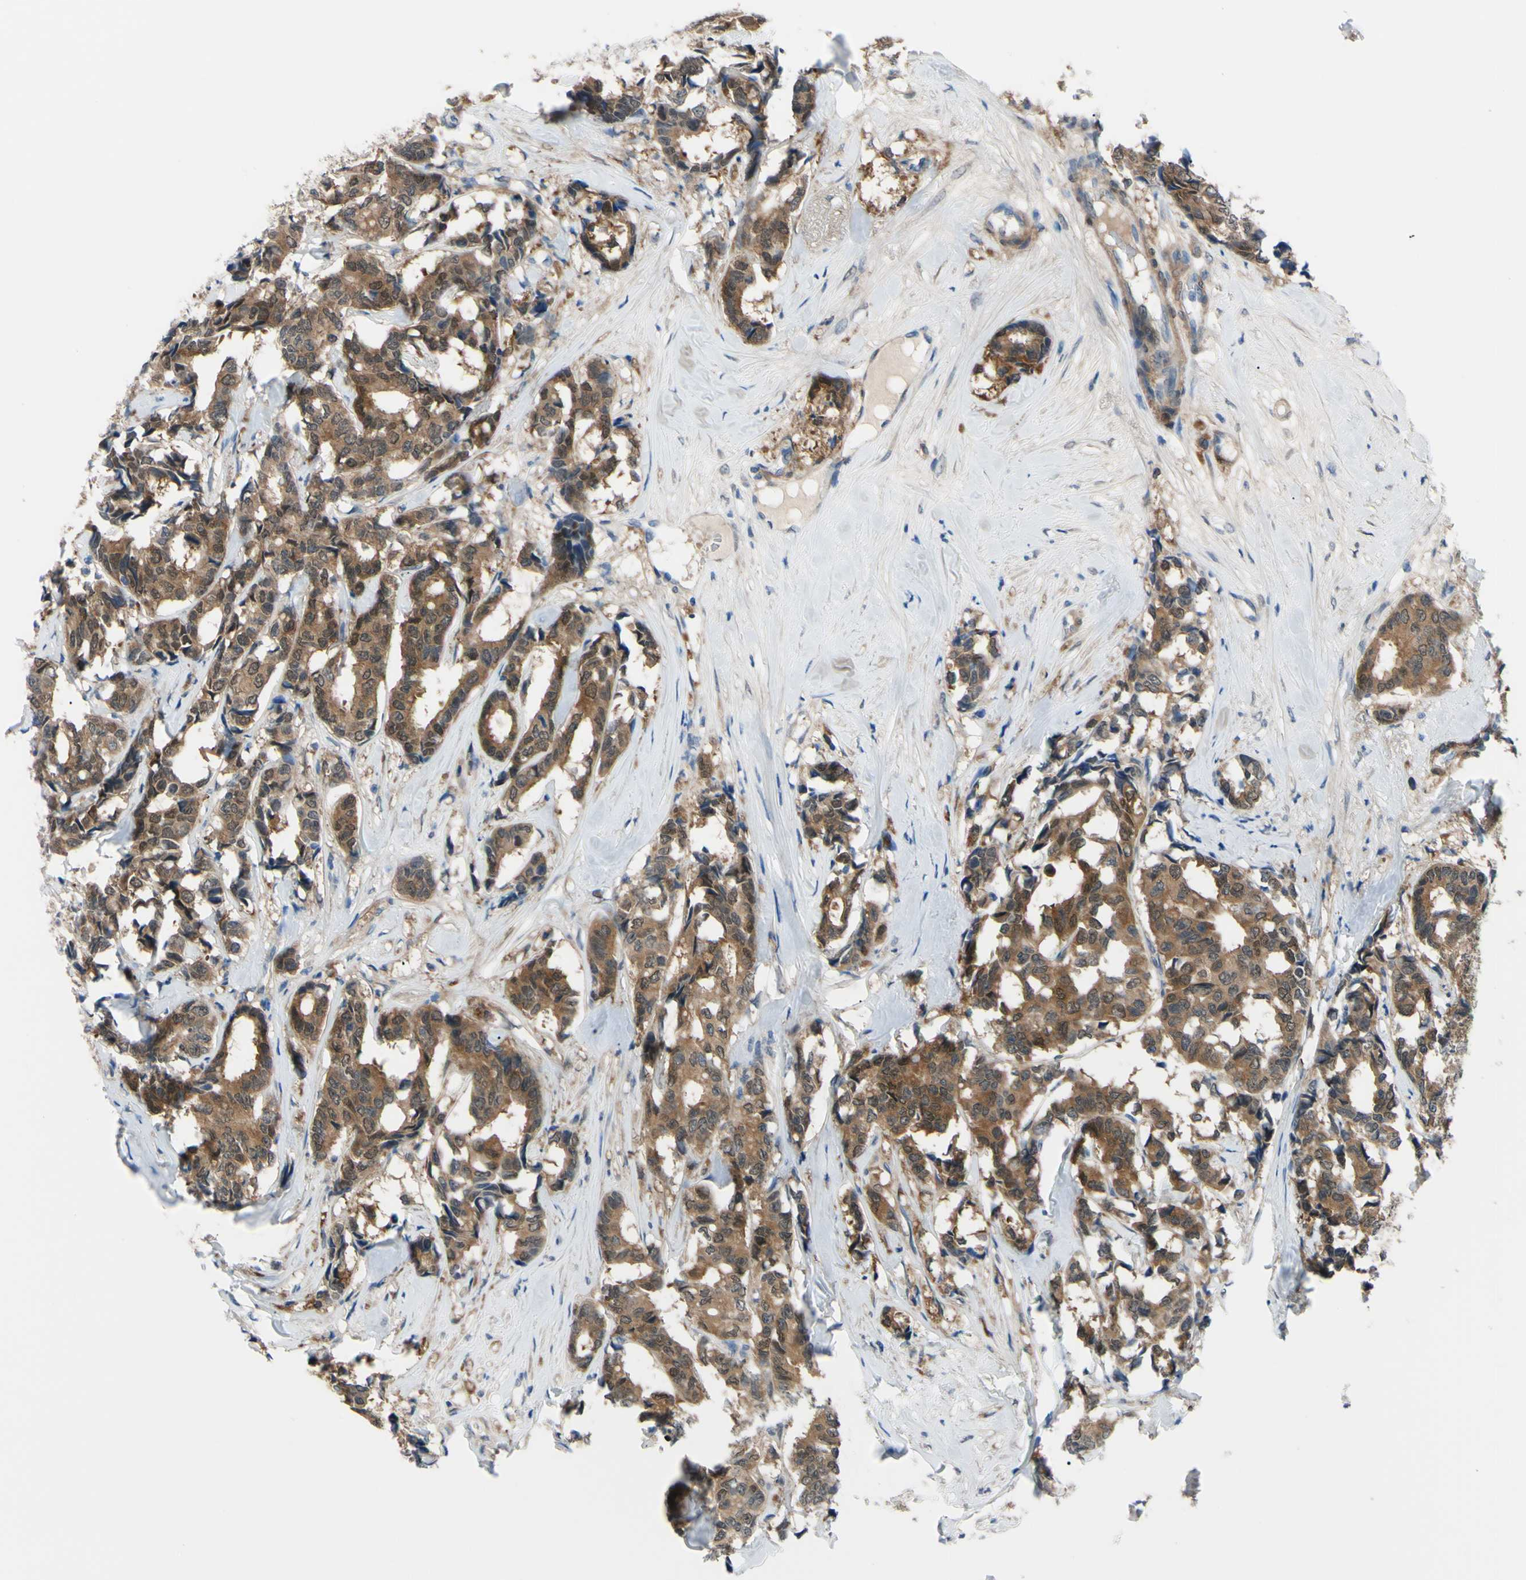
{"staining": {"intensity": "moderate", "quantity": ">75%", "location": "cytoplasmic/membranous"}, "tissue": "breast cancer", "cell_type": "Tumor cells", "image_type": "cancer", "snomed": [{"axis": "morphology", "description": "Duct carcinoma"}, {"axis": "topography", "description": "Breast"}], "caption": "Protein expression analysis of infiltrating ductal carcinoma (breast) exhibits moderate cytoplasmic/membranous expression in approximately >75% of tumor cells. (DAB (3,3'-diaminobenzidine) IHC, brown staining for protein, blue staining for nuclei).", "gene": "NOL3", "patient": {"sex": "female", "age": 87}}